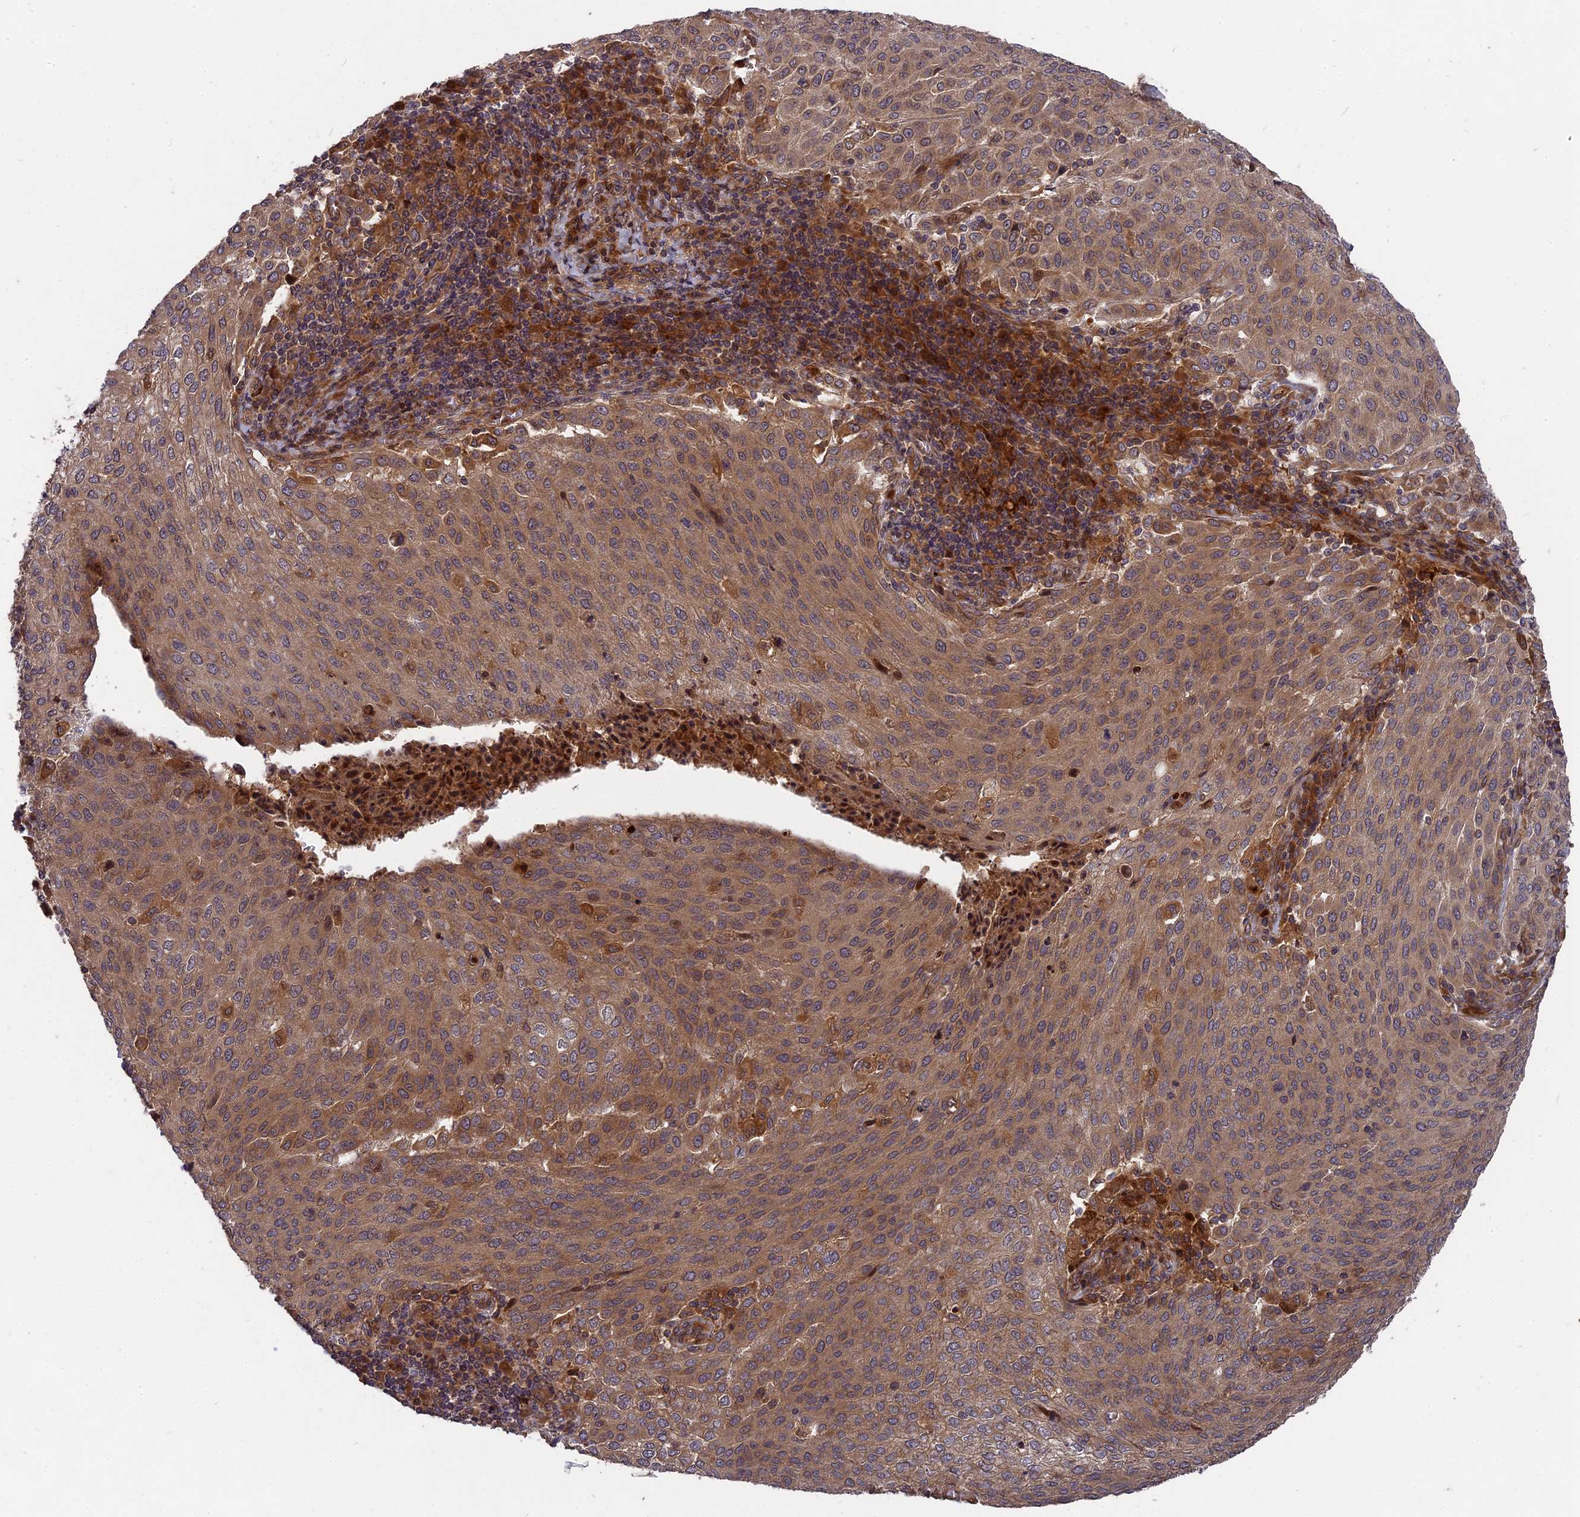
{"staining": {"intensity": "moderate", "quantity": ">75%", "location": "cytoplasmic/membranous"}, "tissue": "cervical cancer", "cell_type": "Tumor cells", "image_type": "cancer", "snomed": [{"axis": "morphology", "description": "Squamous cell carcinoma, NOS"}, {"axis": "topography", "description": "Cervix"}], "caption": "Cervical cancer (squamous cell carcinoma) stained with immunohistochemistry displays moderate cytoplasmic/membranous positivity in about >75% of tumor cells.", "gene": "TMUB2", "patient": {"sex": "female", "age": 46}}